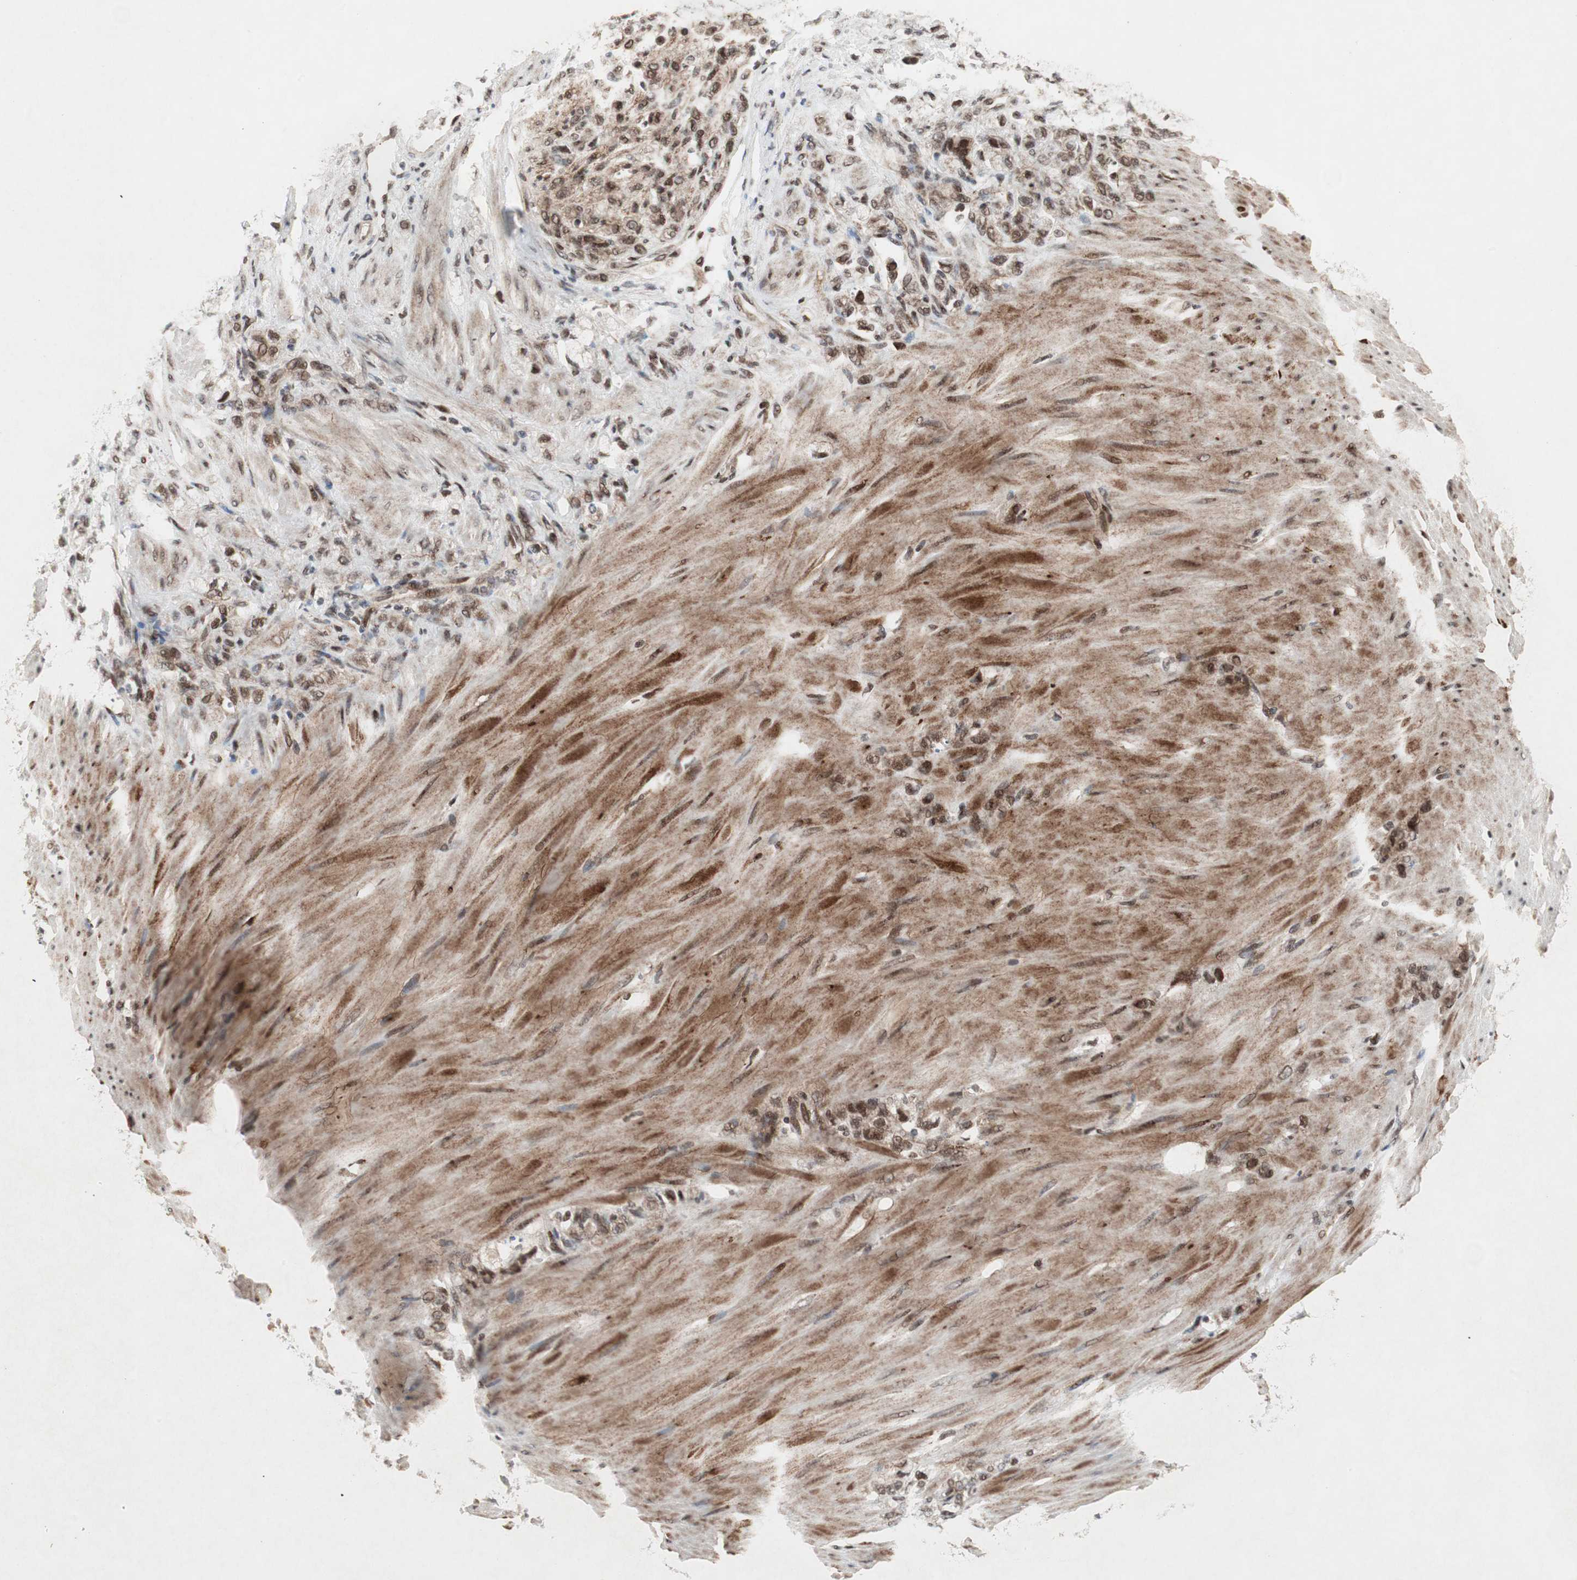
{"staining": {"intensity": "moderate", "quantity": ">75%", "location": "nuclear"}, "tissue": "stomach cancer", "cell_type": "Tumor cells", "image_type": "cancer", "snomed": [{"axis": "morphology", "description": "Adenocarcinoma, NOS"}, {"axis": "topography", "description": "Stomach"}], "caption": "A brown stain labels moderate nuclear positivity of a protein in stomach adenocarcinoma tumor cells. (DAB (3,3'-diaminobenzidine) = brown stain, brightfield microscopy at high magnification).", "gene": "TCF12", "patient": {"sex": "male", "age": 82}}